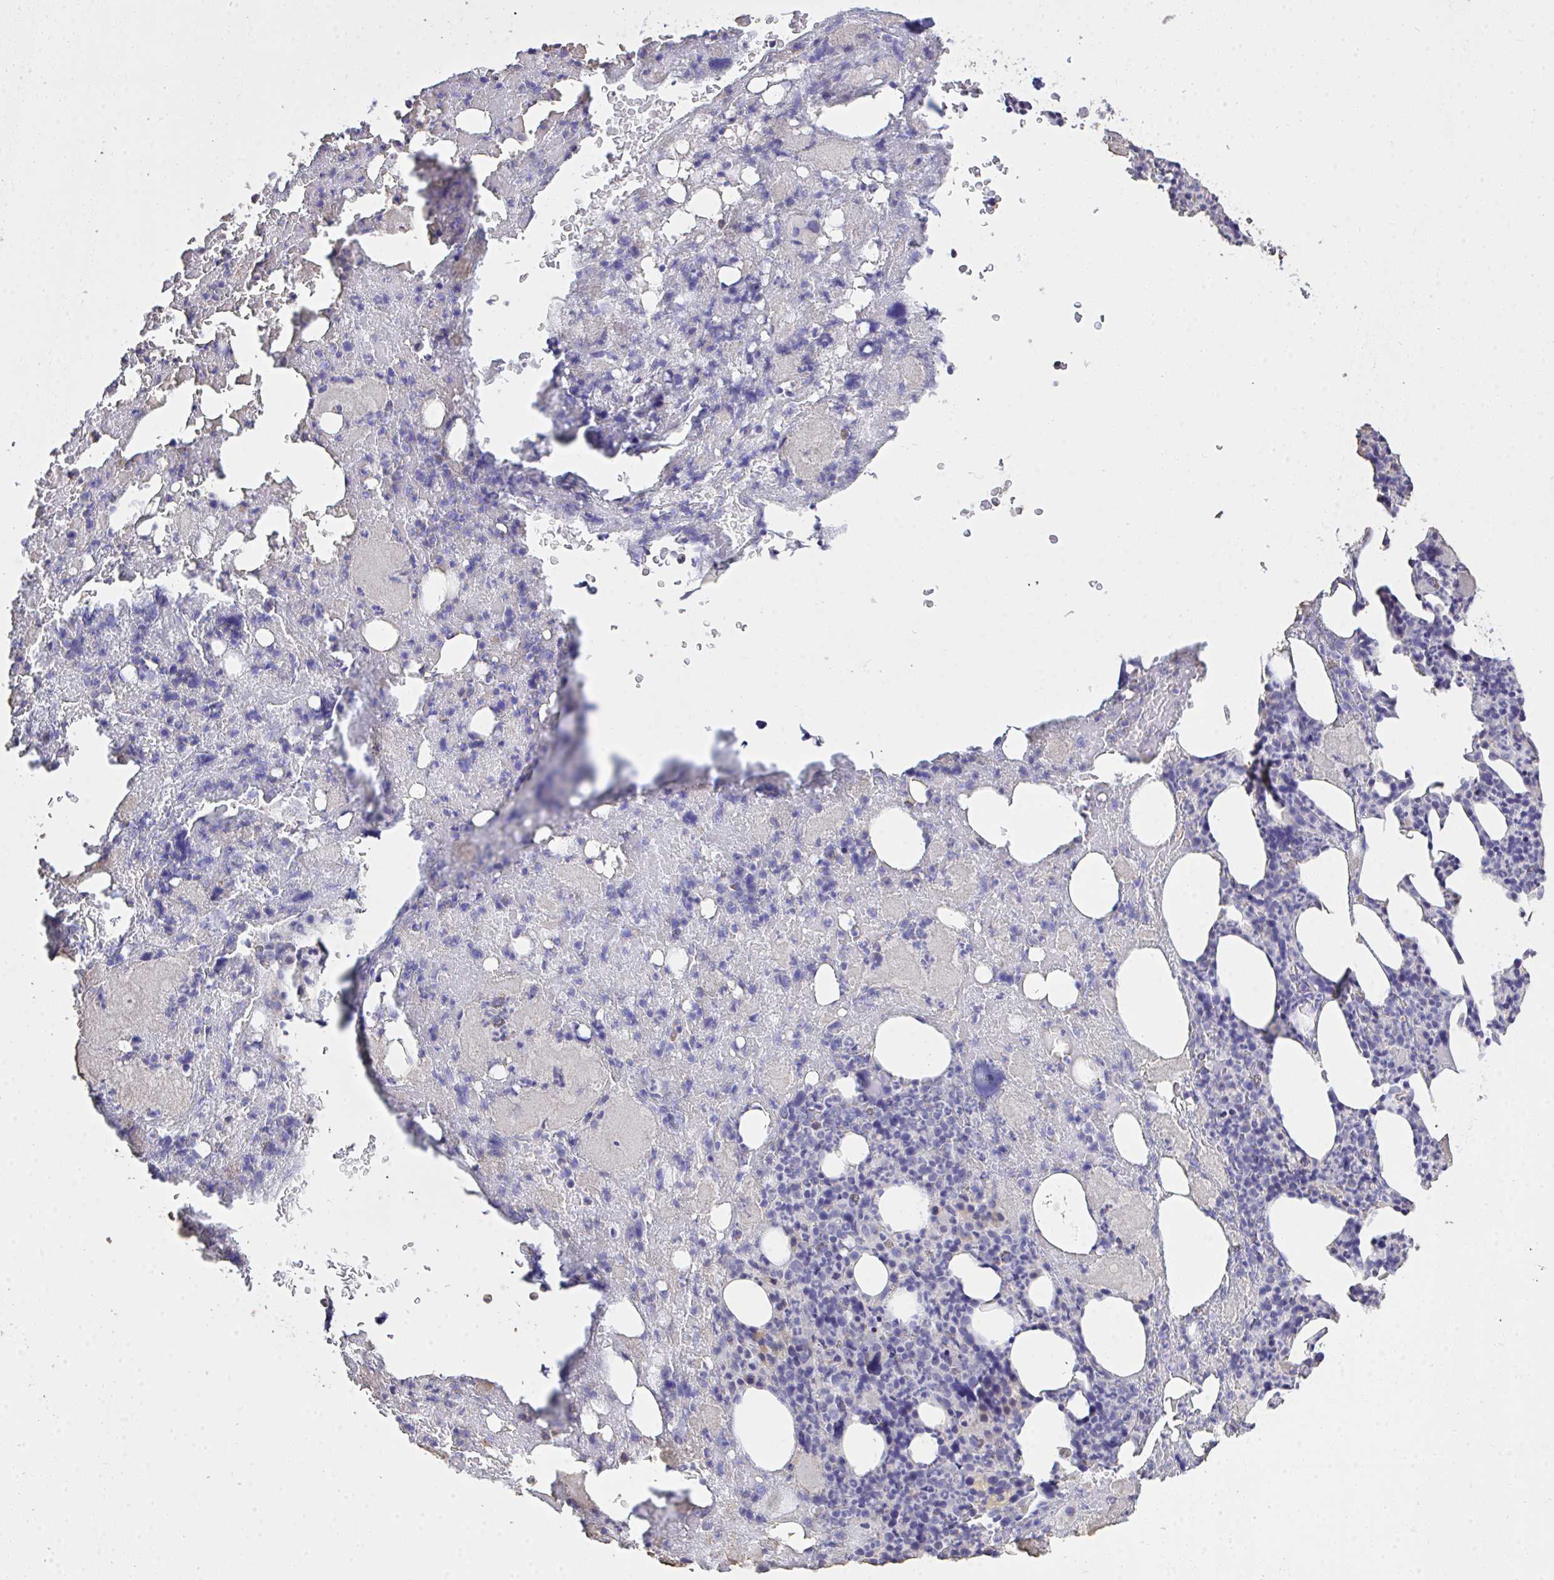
{"staining": {"intensity": "negative", "quantity": "none", "location": "none"}, "tissue": "bone marrow", "cell_type": "Hematopoietic cells", "image_type": "normal", "snomed": [{"axis": "morphology", "description": "Normal tissue, NOS"}, {"axis": "topography", "description": "Bone marrow"}], "caption": "Image shows no significant protein expression in hematopoietic cells of unremarkable bone marrow.", "gene": "IL23R", "patient": {"sex": "female", "age": 59}}